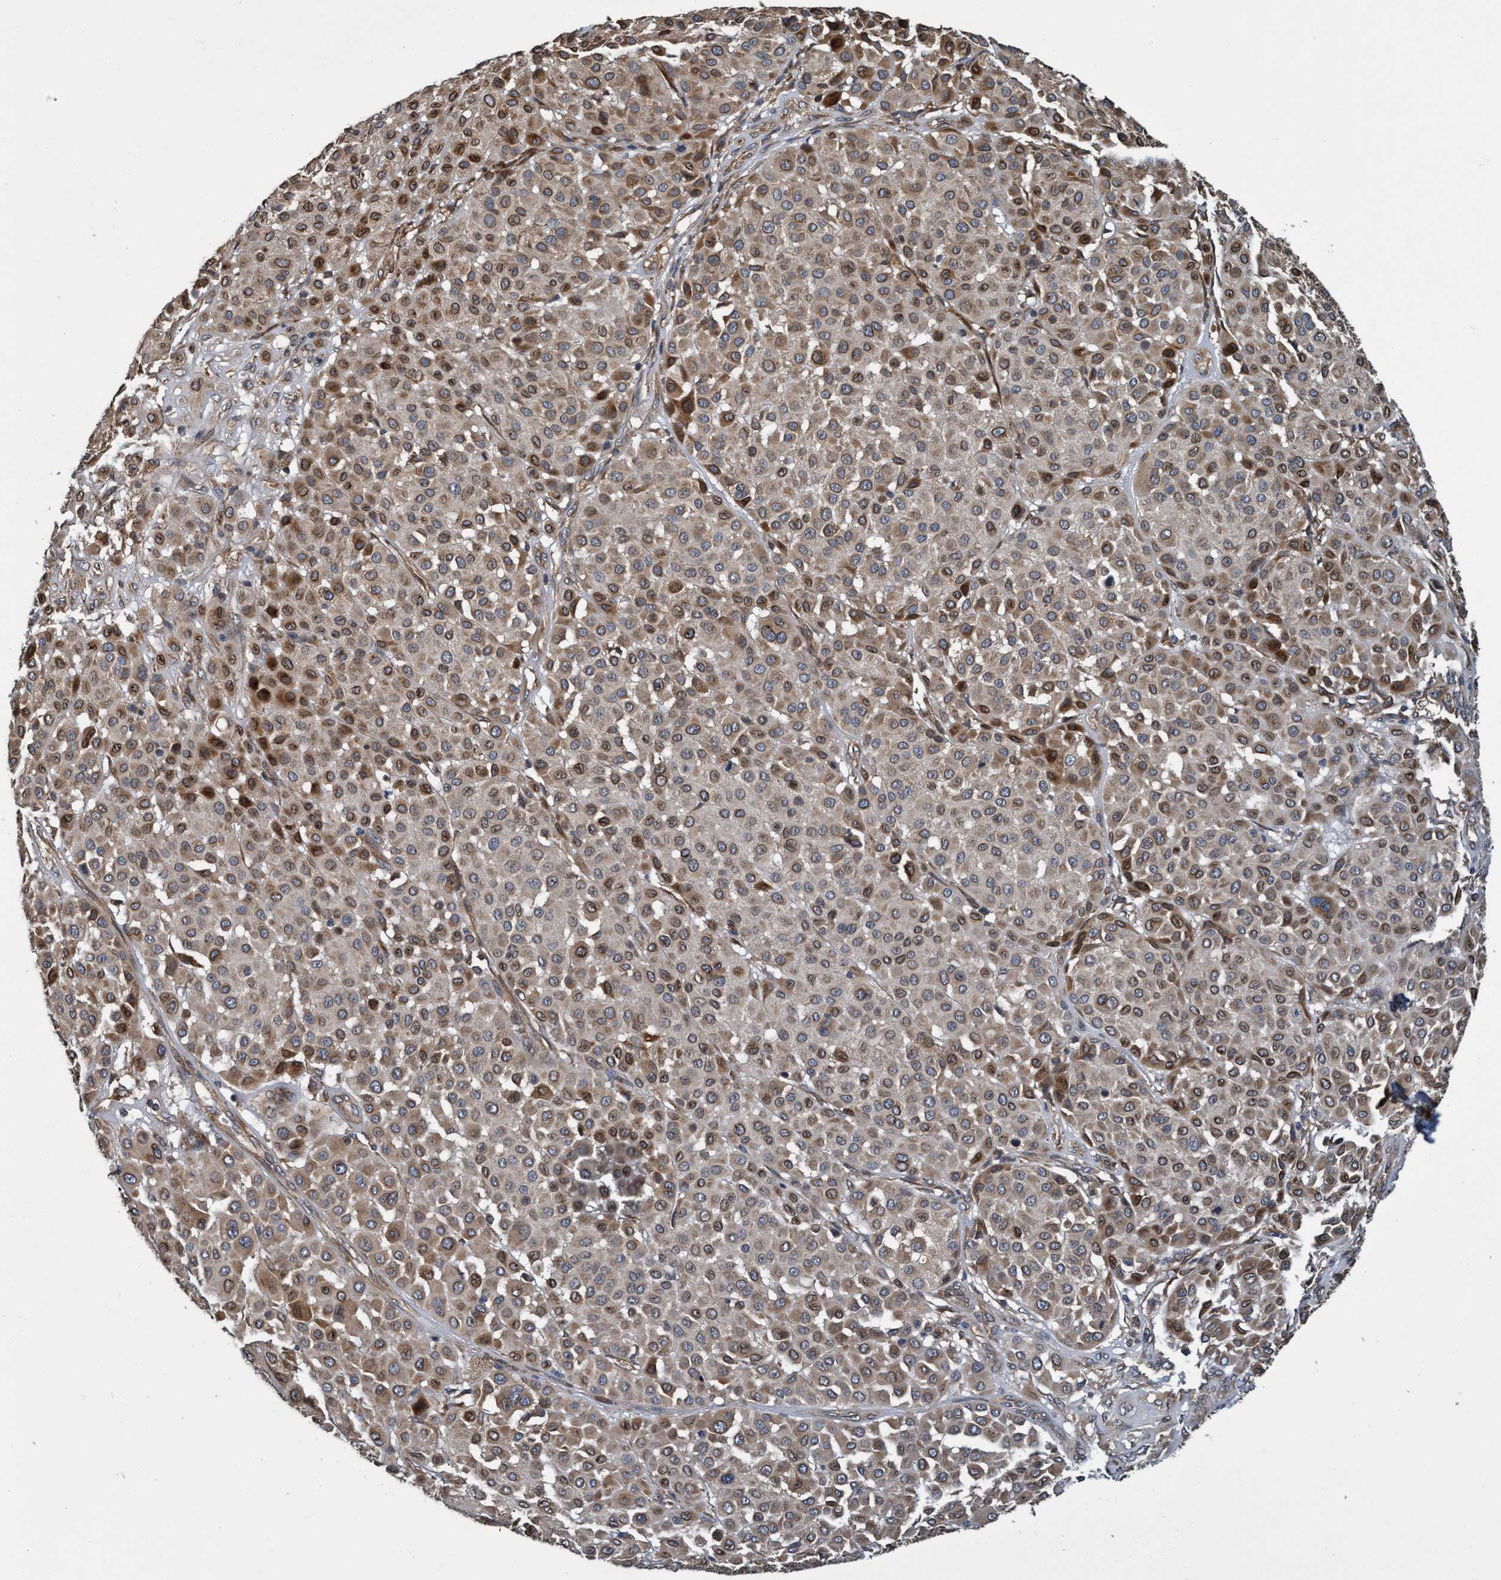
{"staining": {"intensity": "moderate", "quantity": ">75%", "location": "cytoplasmic/membranous"}, "tissue": "melanoma", "cell_type": "Tumor cells", "image_type": "cancer", "snomed": [{"axis": "morphology", "description": "Malignant melanoma, Metastatic site"}, {"axis": "topography", "description": "Soft tissue"}], "caption": "Moderate cytoplasmic/membranous positivity for a protein is present in about >75% of tumor cells of melanoma using immunohistochemistry (IHC).", "gene": "MACC1", "patient": {"sex": "male", "age": 41}}